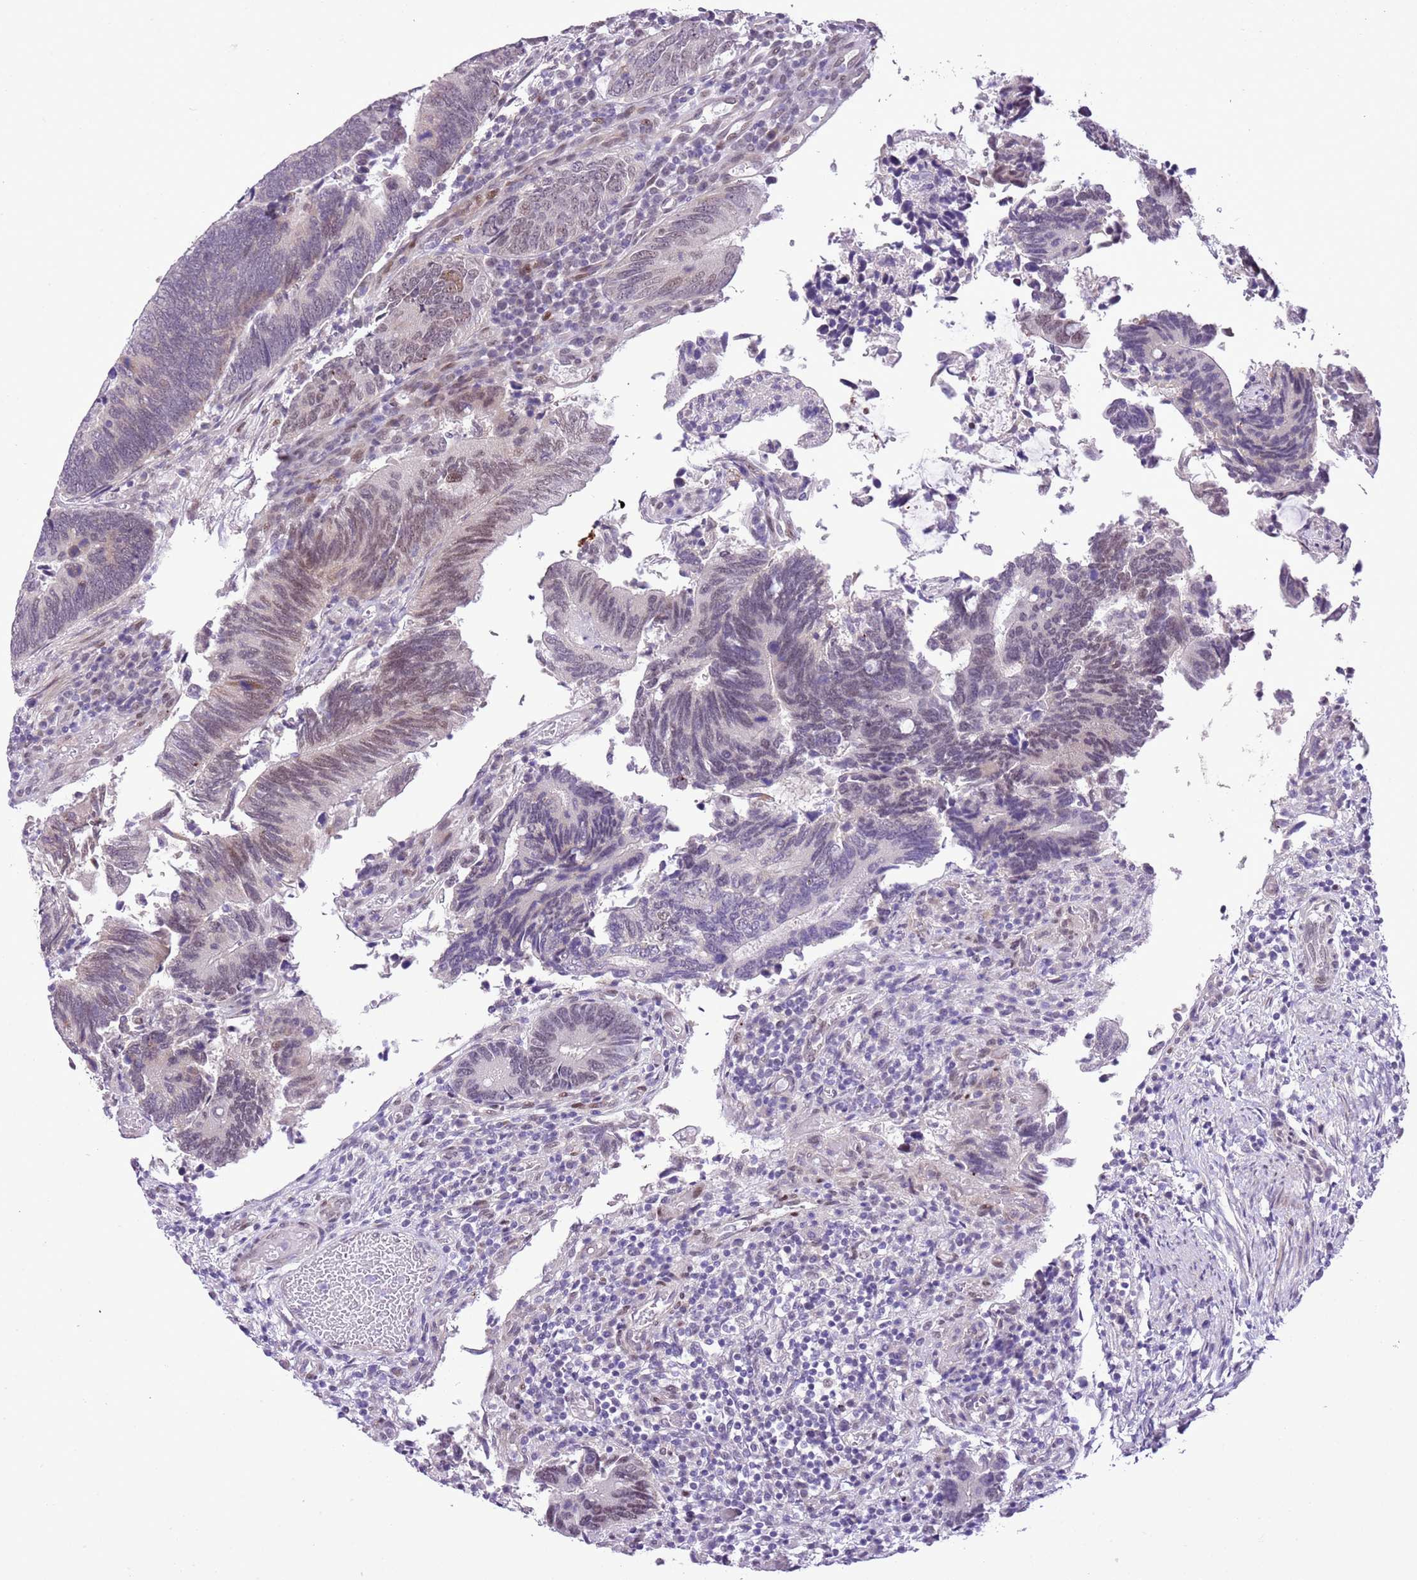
{"staining": {"intensity": "weak", "quantity": "<25%", "location": "nuclear"}, "tissue": "colorectal cancer", "cell_type": "Tumor cells", "image_type": "cancer", "snomed": [{"axis": "morphology", "description": "Adenocarcinoma, NOS"}, {"axis": "topography", "description": "Colon"}], "caption": "Image shows no protein expression in tumor cells of colorectal cancer tissue. (Stains: DAB immunohistochemistry with hematoxylin counter stain, Microscopy: brightfield microscopy at high magnification).", "gene": "NACC2", "patient": {"sex": "male", "age": 87}}